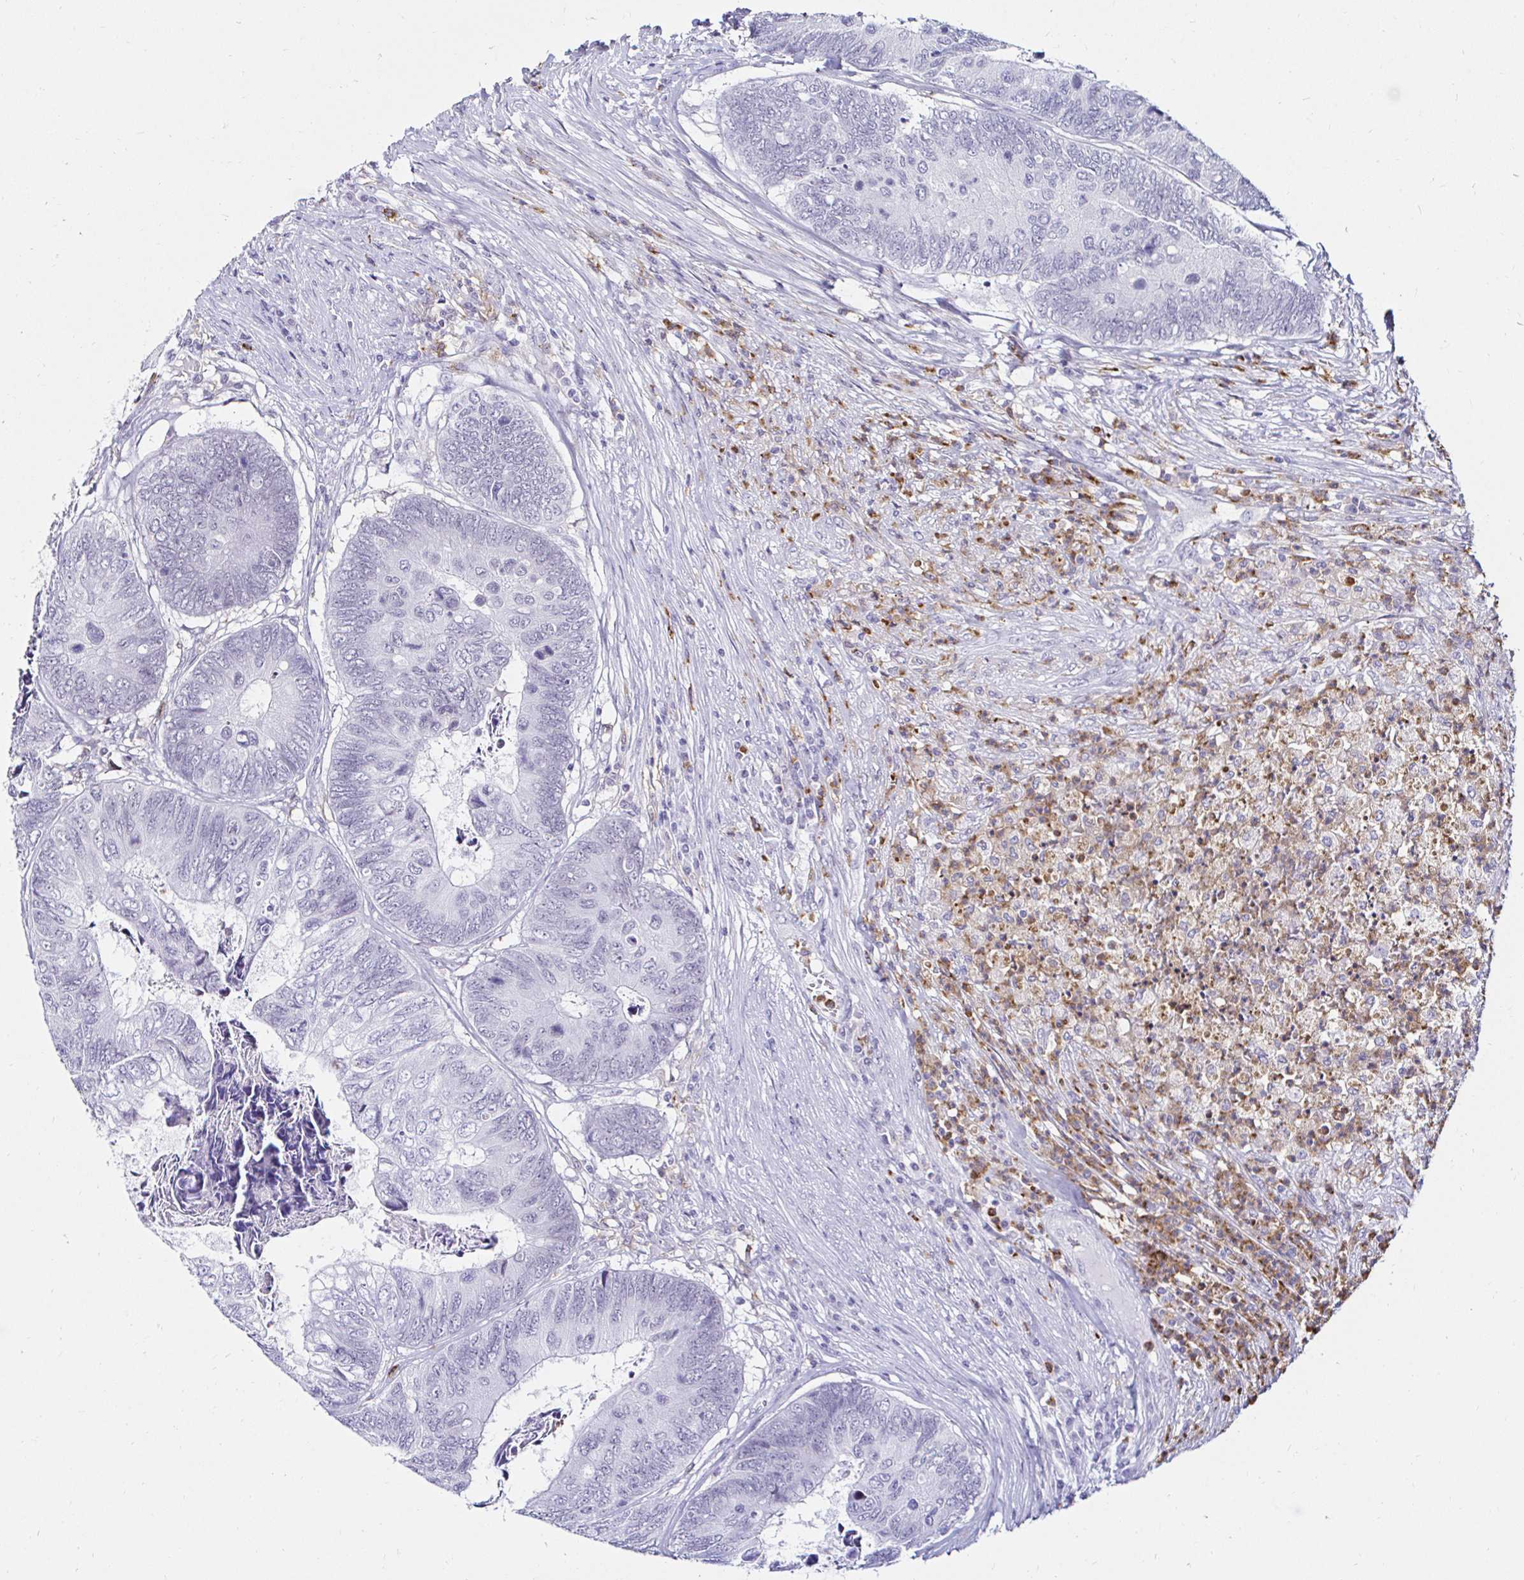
{"staining": {"intensity": "negative", "quantity": "none", "location": "none"}, "tissue": "colorectal cancer", "cell_type": "Tumor cells", "image_type": "cancer", "snomed": [{"axis": "morphology", "description": "Adenocarcinoma, NOS"}, {"axis": "topography", "description": "Colon"}], "caption": "Immunohistochemical staining of human adenocarcinoma (colorectal) displays no significant positivity in tumor cells.", "gene": "CYBB", "patient": {"sex": "female", "age": 67}}